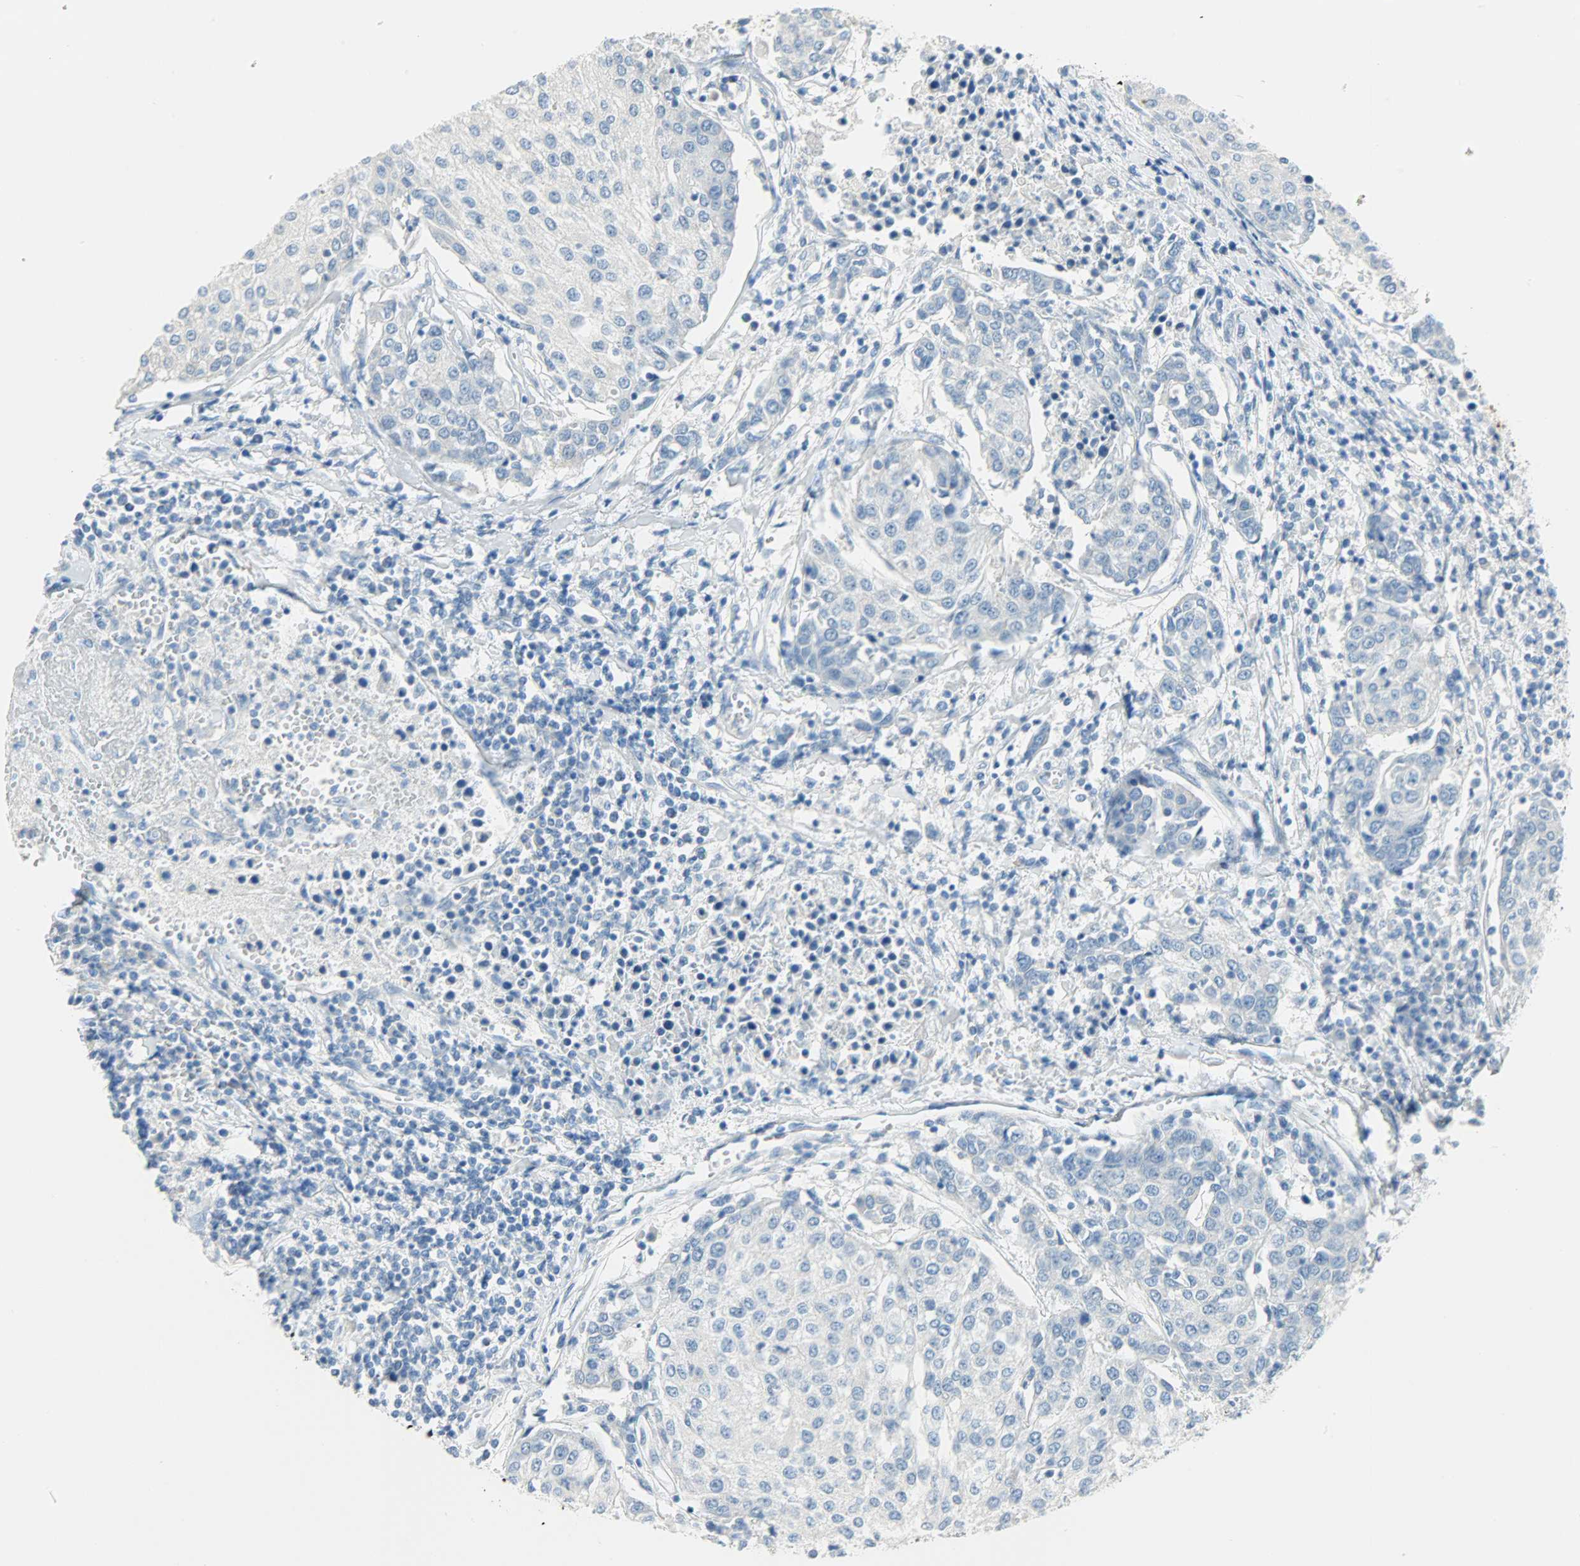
{"staining": {"intensity": "negative", "quantity": "none", "location": "none"}, "tissue": "urothelial cancer", "cell_type": "Tumor cells", "image_type": "cancer", "snomed": [{"axis": "morphology", "description": "Urothelial carcinoma, High grade"}, {"axis": "topography", "description": "Urinary bladder"}], "caption": "Tumor cells are negative for brown protein staining in urothelial carcinoma (high-grade).", "gene": "PROM1", "patient": {"sex": "female", "age": 85}}